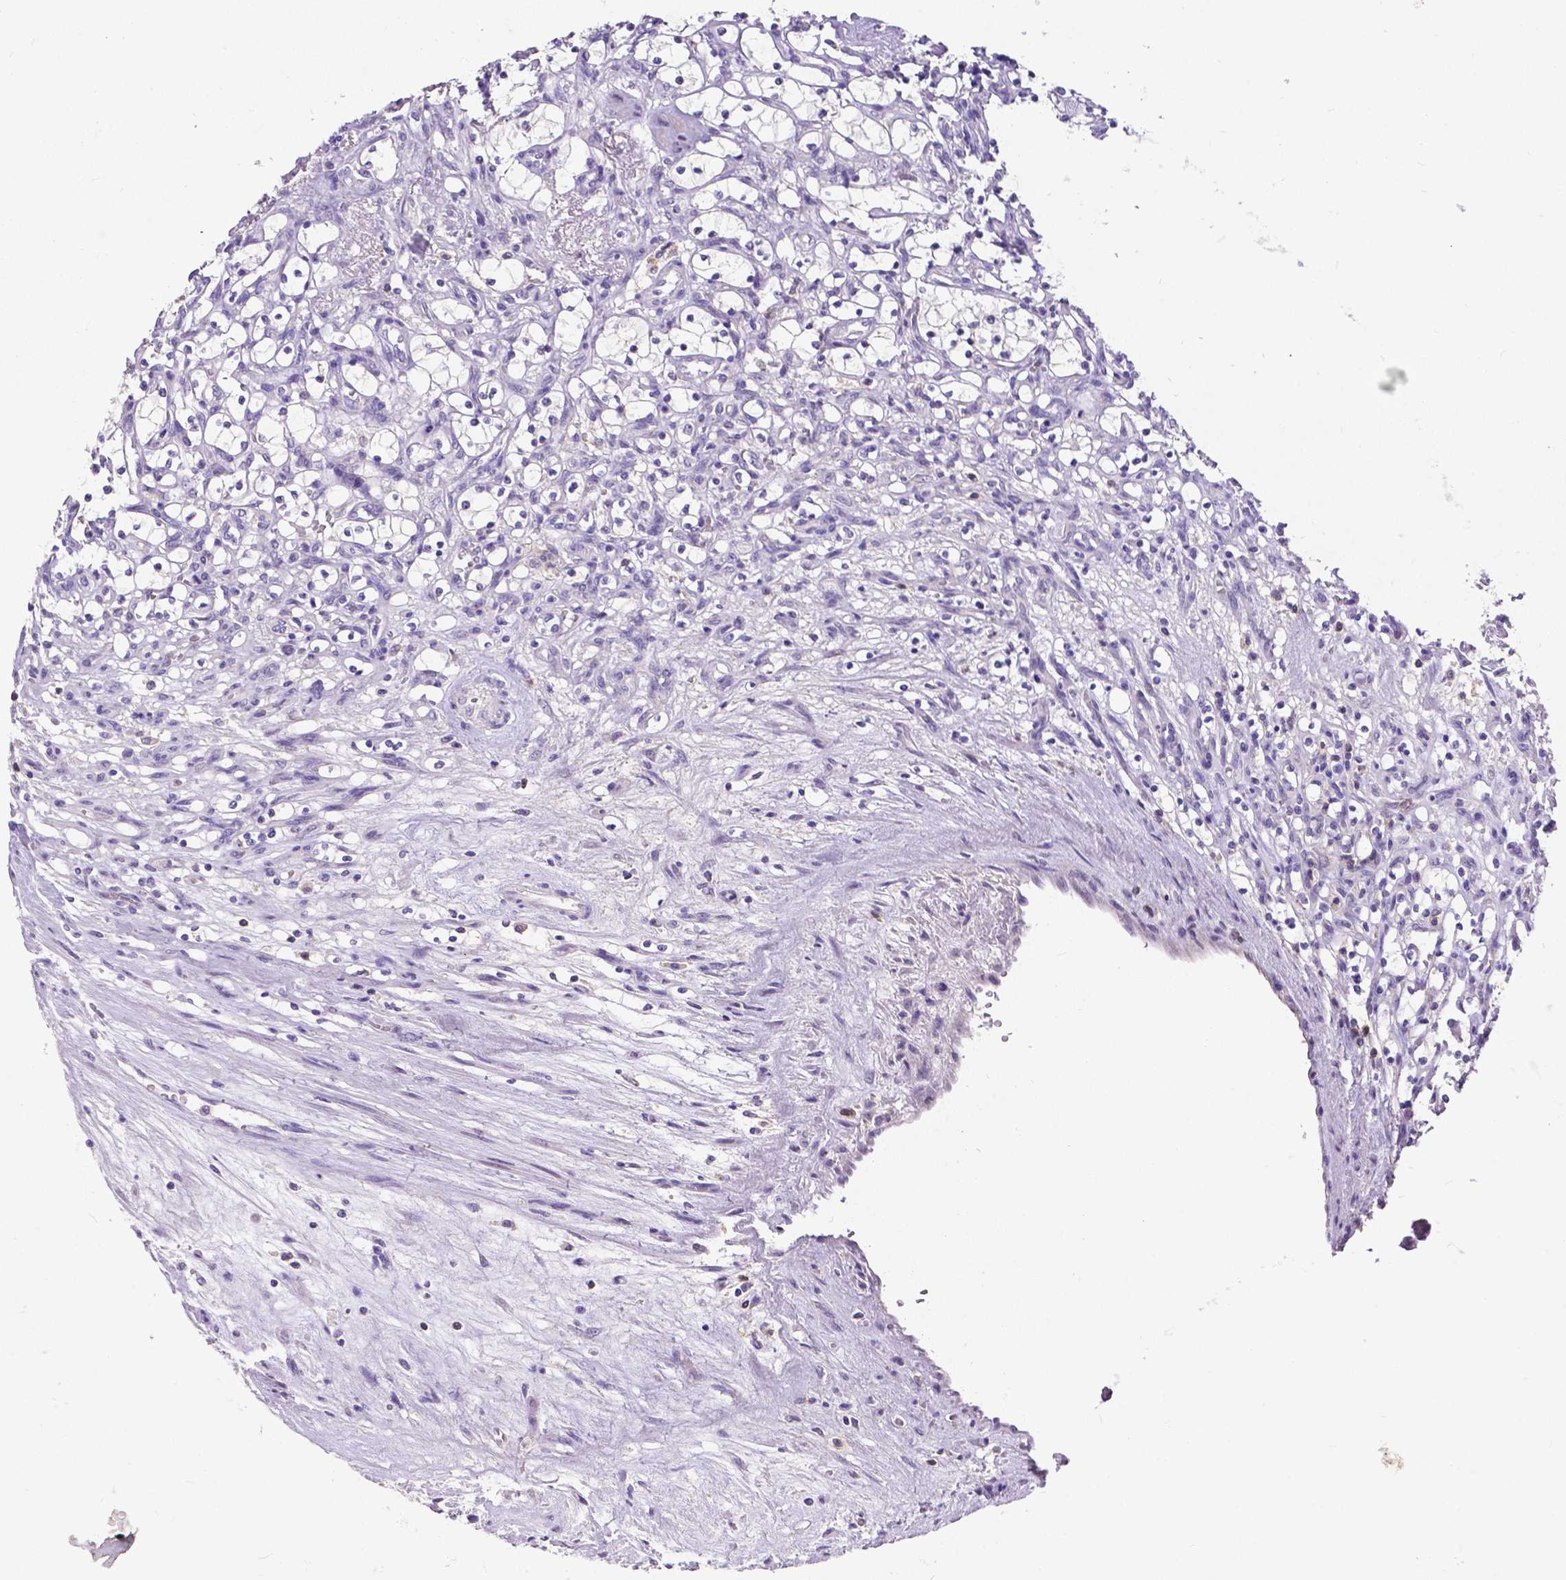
{"staining": {"intensity": "negative", "quantity": "none", "location": "none"}, "tissue": "renal cancer", "cell_type": "Tumor cells", "image_type": "cancer", "snomed": [{"axis": "morphology", "description": "Adenocarcinoma, NOS"}, {"axis": "topography", "description": "Kidney"}], "caption": "Immunohistochemistry image of renal cancer (adenocarcinoma) stained for a protein (brown), which shows no positivity in tumor cells.", "gene": "CD4", "patient": {"sex": "female", "age": 69}}